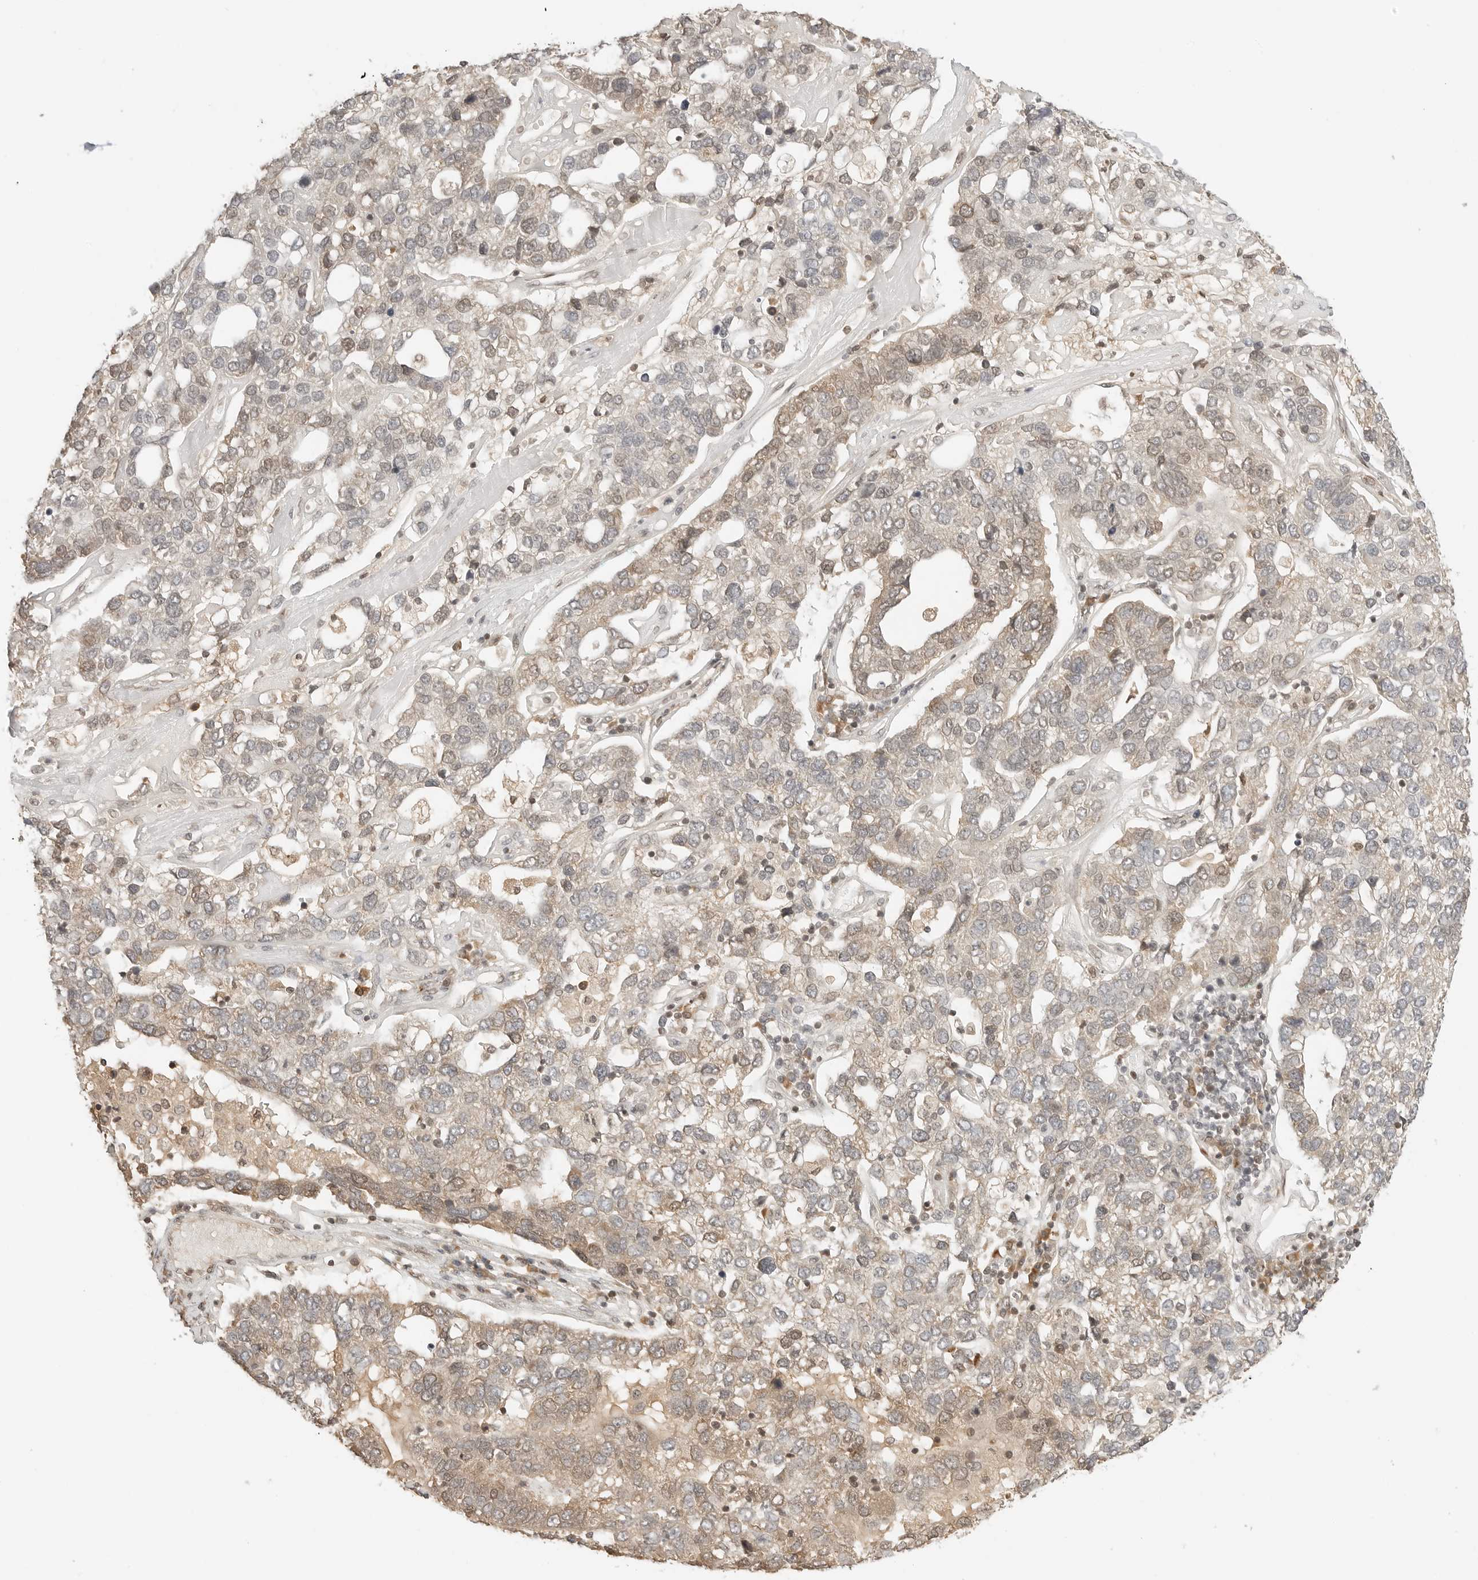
{"staining": {"intensity": "weak", "quantity": "25%-75%", "location": "cytoplasmic/membranous"}, "tissue": "pancreatic cancer", "cell_type": "Tumor cells", "image_type": "cancer", "snomed": [{"axis": "morphology", "description": "Adenocarcinoma, NOS"}, {"axis": "topography", "description": "Pancreas"}], "caption": "Immunohistochemical staining of human pancreatic adenocarcinoma exhibits low levels of weak cytoplasmic/membranous protein expression in about 25%-75% of tumor cells.", "gene": "POLH", "patient": {"sex": "female", "age": 61}}